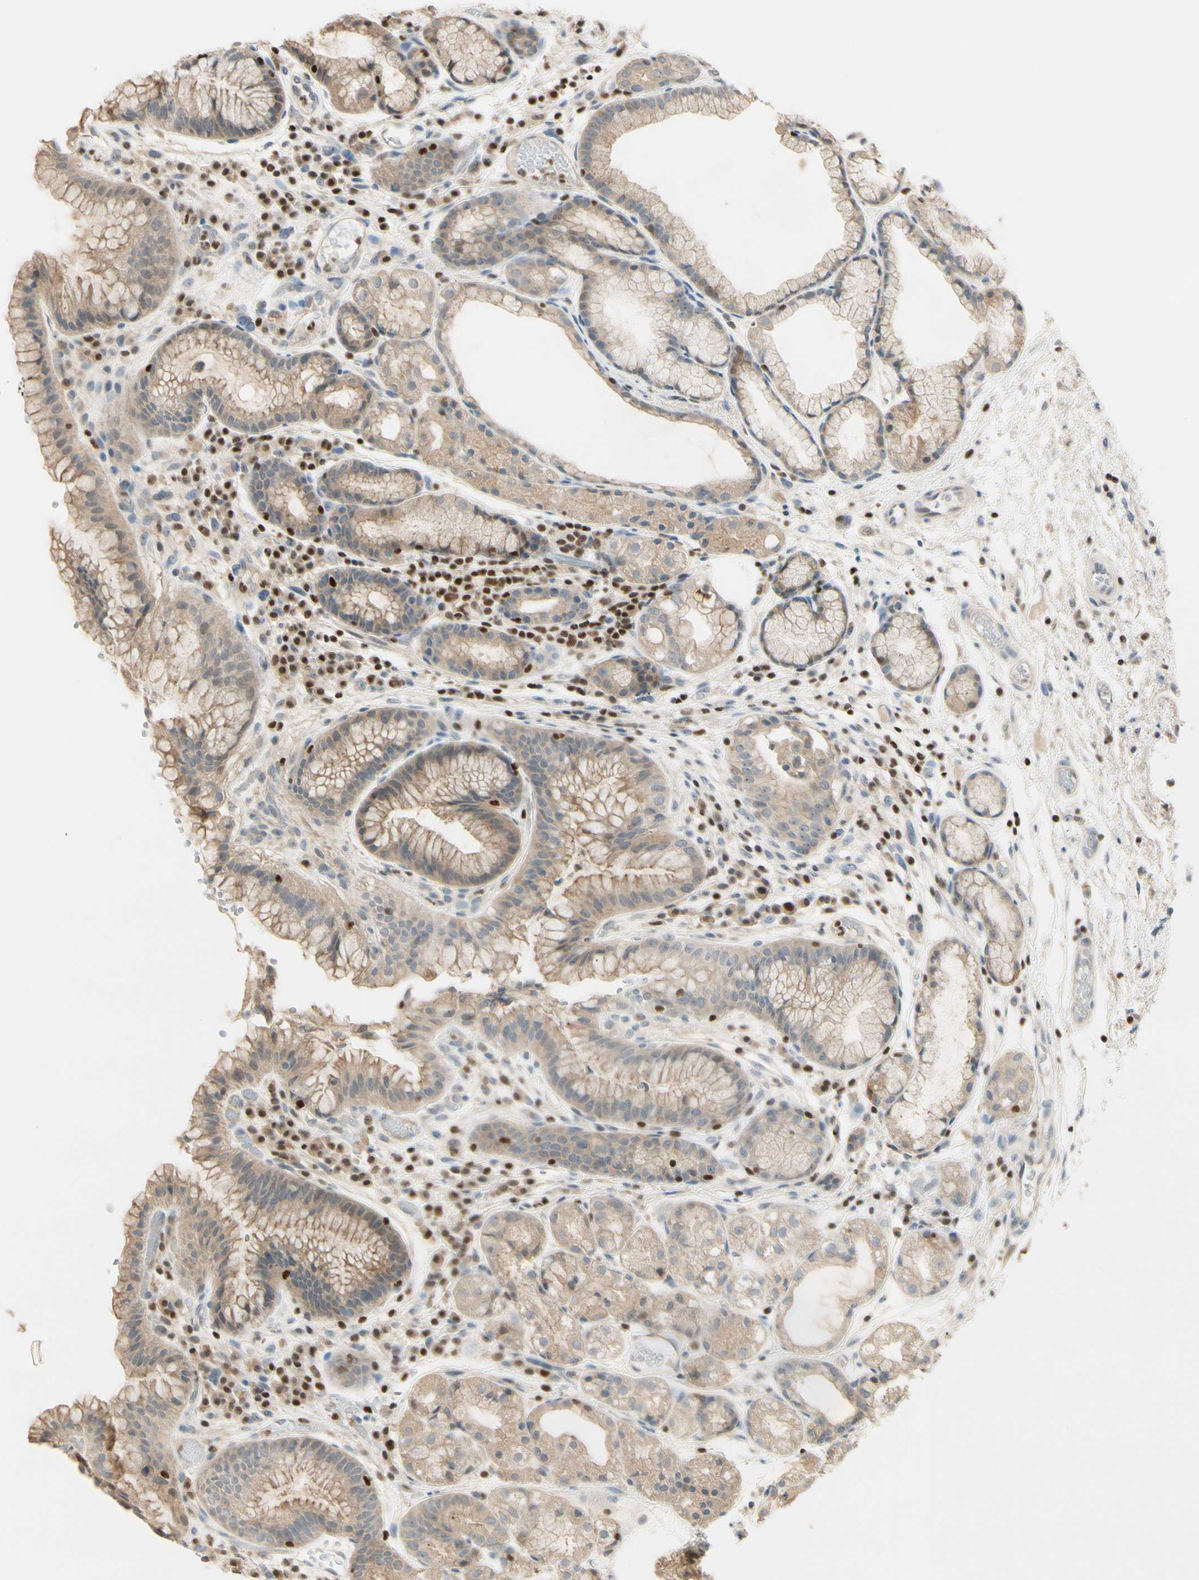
{"staining": {"intensity": "moderate", "quantity": ">75%", "location": "cytoplasmic/membranous"}, "tissue": "stomach", "cell_type": "Glandular cells", "image_type": "normal", "snomed": [{"axis": "morphology", "description": "Normal tissue, NOS"}, {"axis": "topography", "description": "Stomach, upper"}], "caption": "Benign stomach was stained to show a protein in brown. There is medium levels of moderate cytoplasmic/membranous expression in approximately >75% of glandular cells.", "gene": "NFYA", "patient": {"sex": "male", "age": 72}}